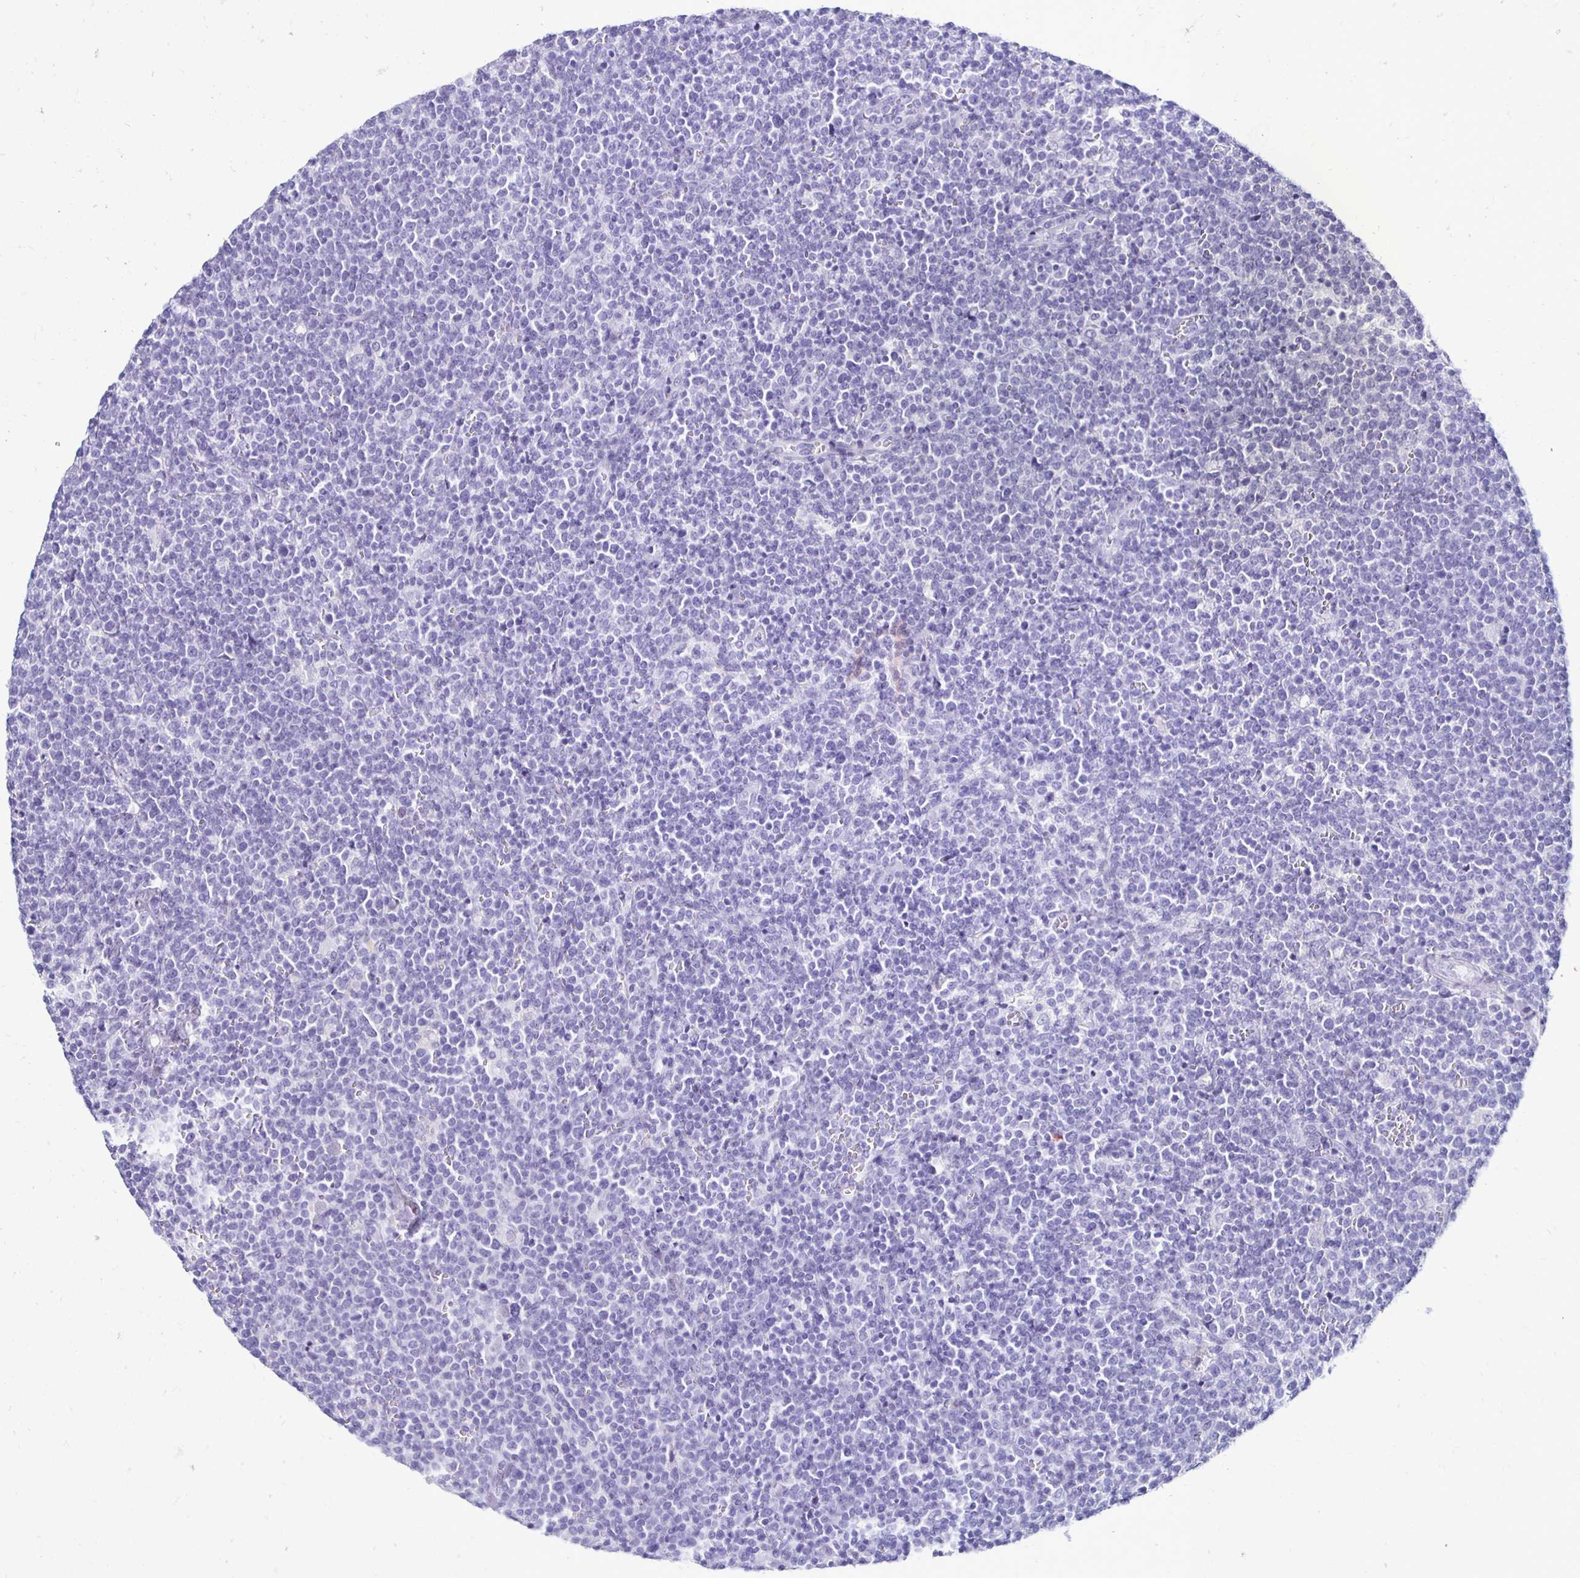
{"staining": {"intensity": "negative", "quantity": "none", "location": "none"}, "tissue": "lymphoma", "cell_type": "Tumor cells", "image_type": "cancer", "snomed": [{"axis": "morphology", "description": "Malignant lymphoma, non-Hodgkin's type, High grade"}, {"axis": "topography", "description": "Lymph node"}], "caption": "Protein analysis of lymphoma demonstrates no significant positivity in tumor cells.", "gene": "CST5", "patient": {"sex": "male", "age": 61}}